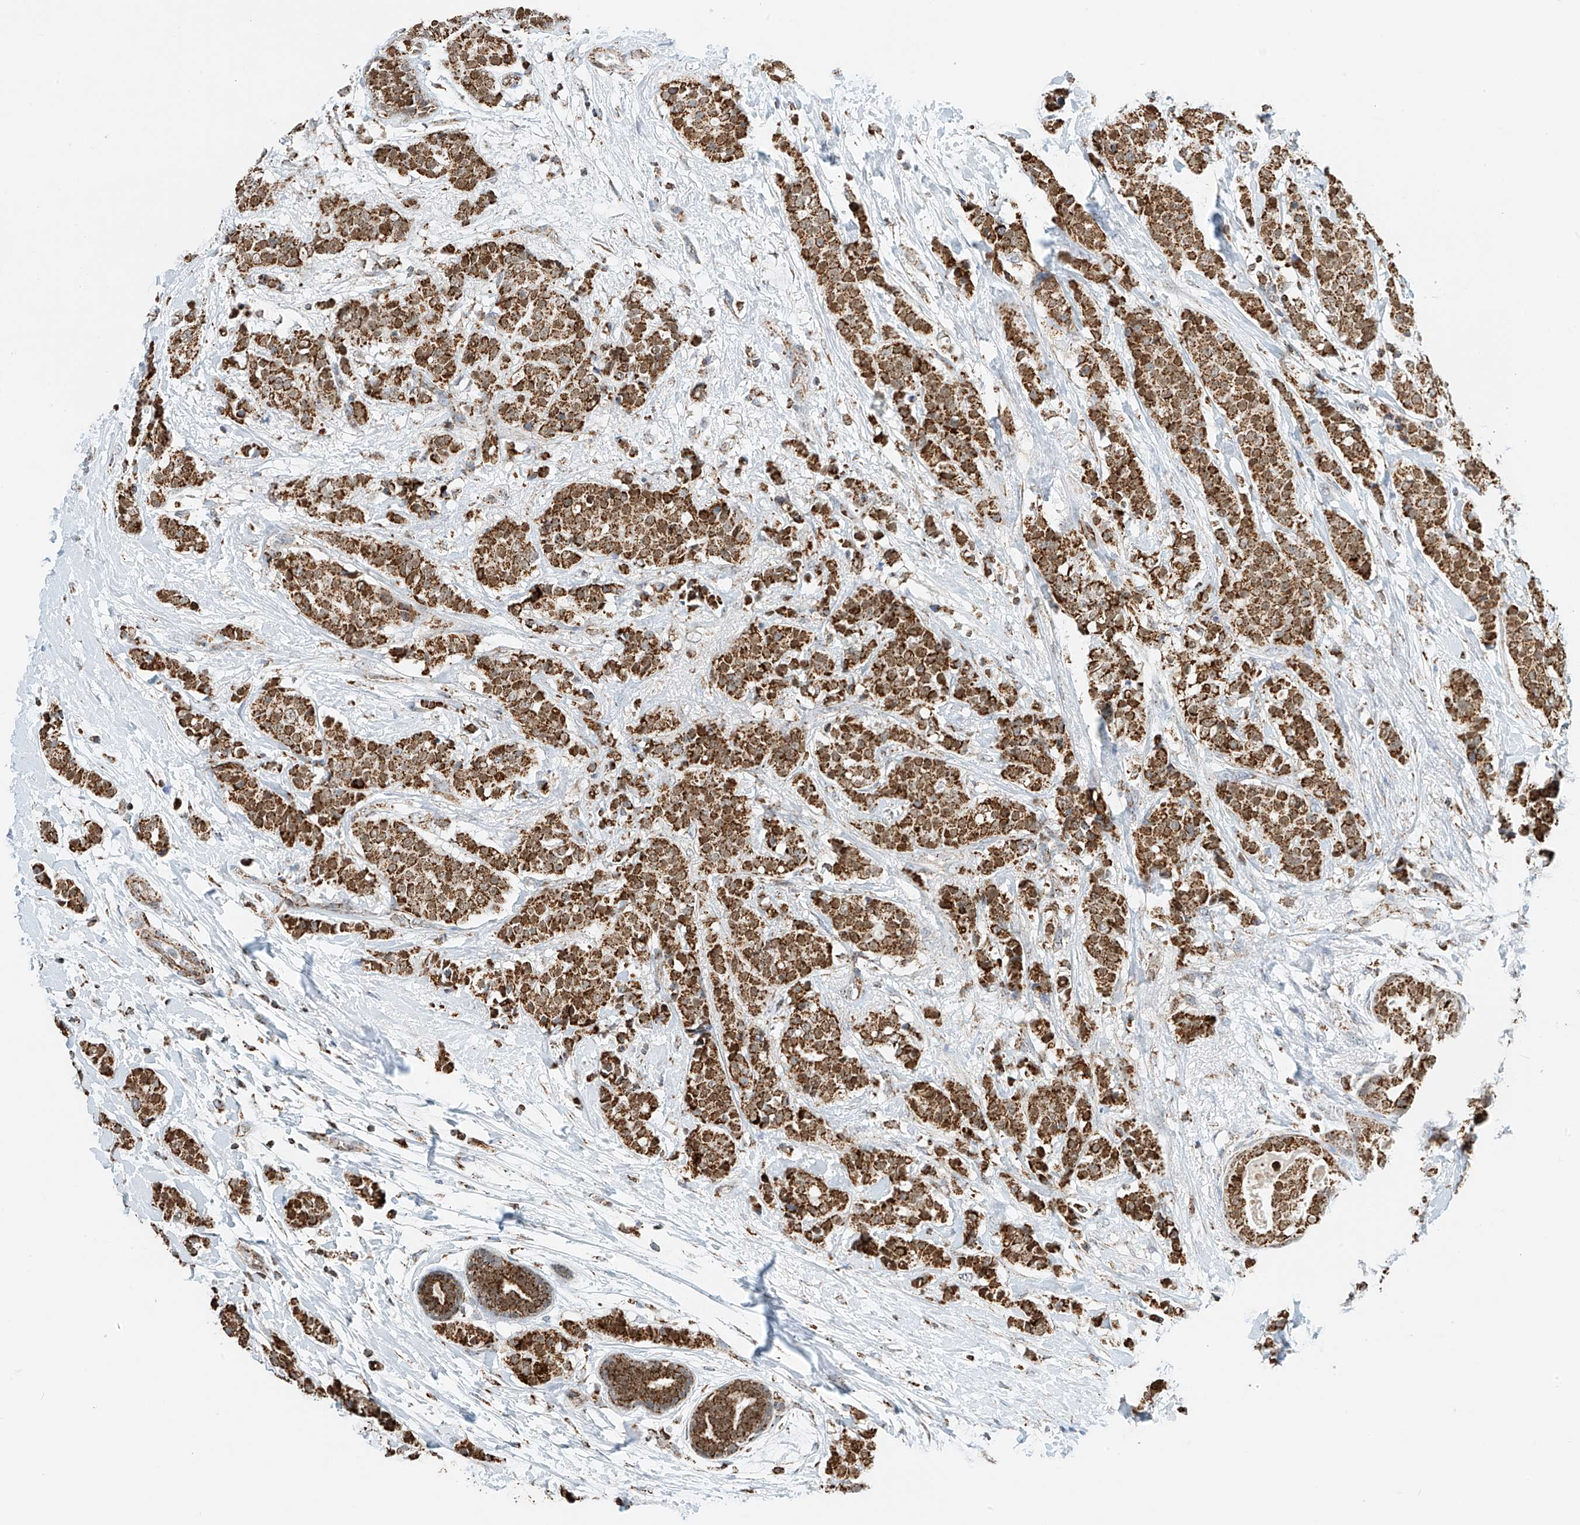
{"staining": {"intensity": "moderate", "quantity": ">75%", "location": "cytoplasmic/membranous"}, "tissue": "breast cancer", "cell_type": "Tumor cells", "image_type": "cancer", "snomed": [{"axis": "morphology", "description": "Lobular carcinoma"}, {"axis": "topography", "description": "Breast"}], "caption": "Human breast lobular carcinoma stained with a protein marker shows moderate staining in tumor cells.", "gene": "PPA2", "patient": {"sex": "female", "age": 51}}